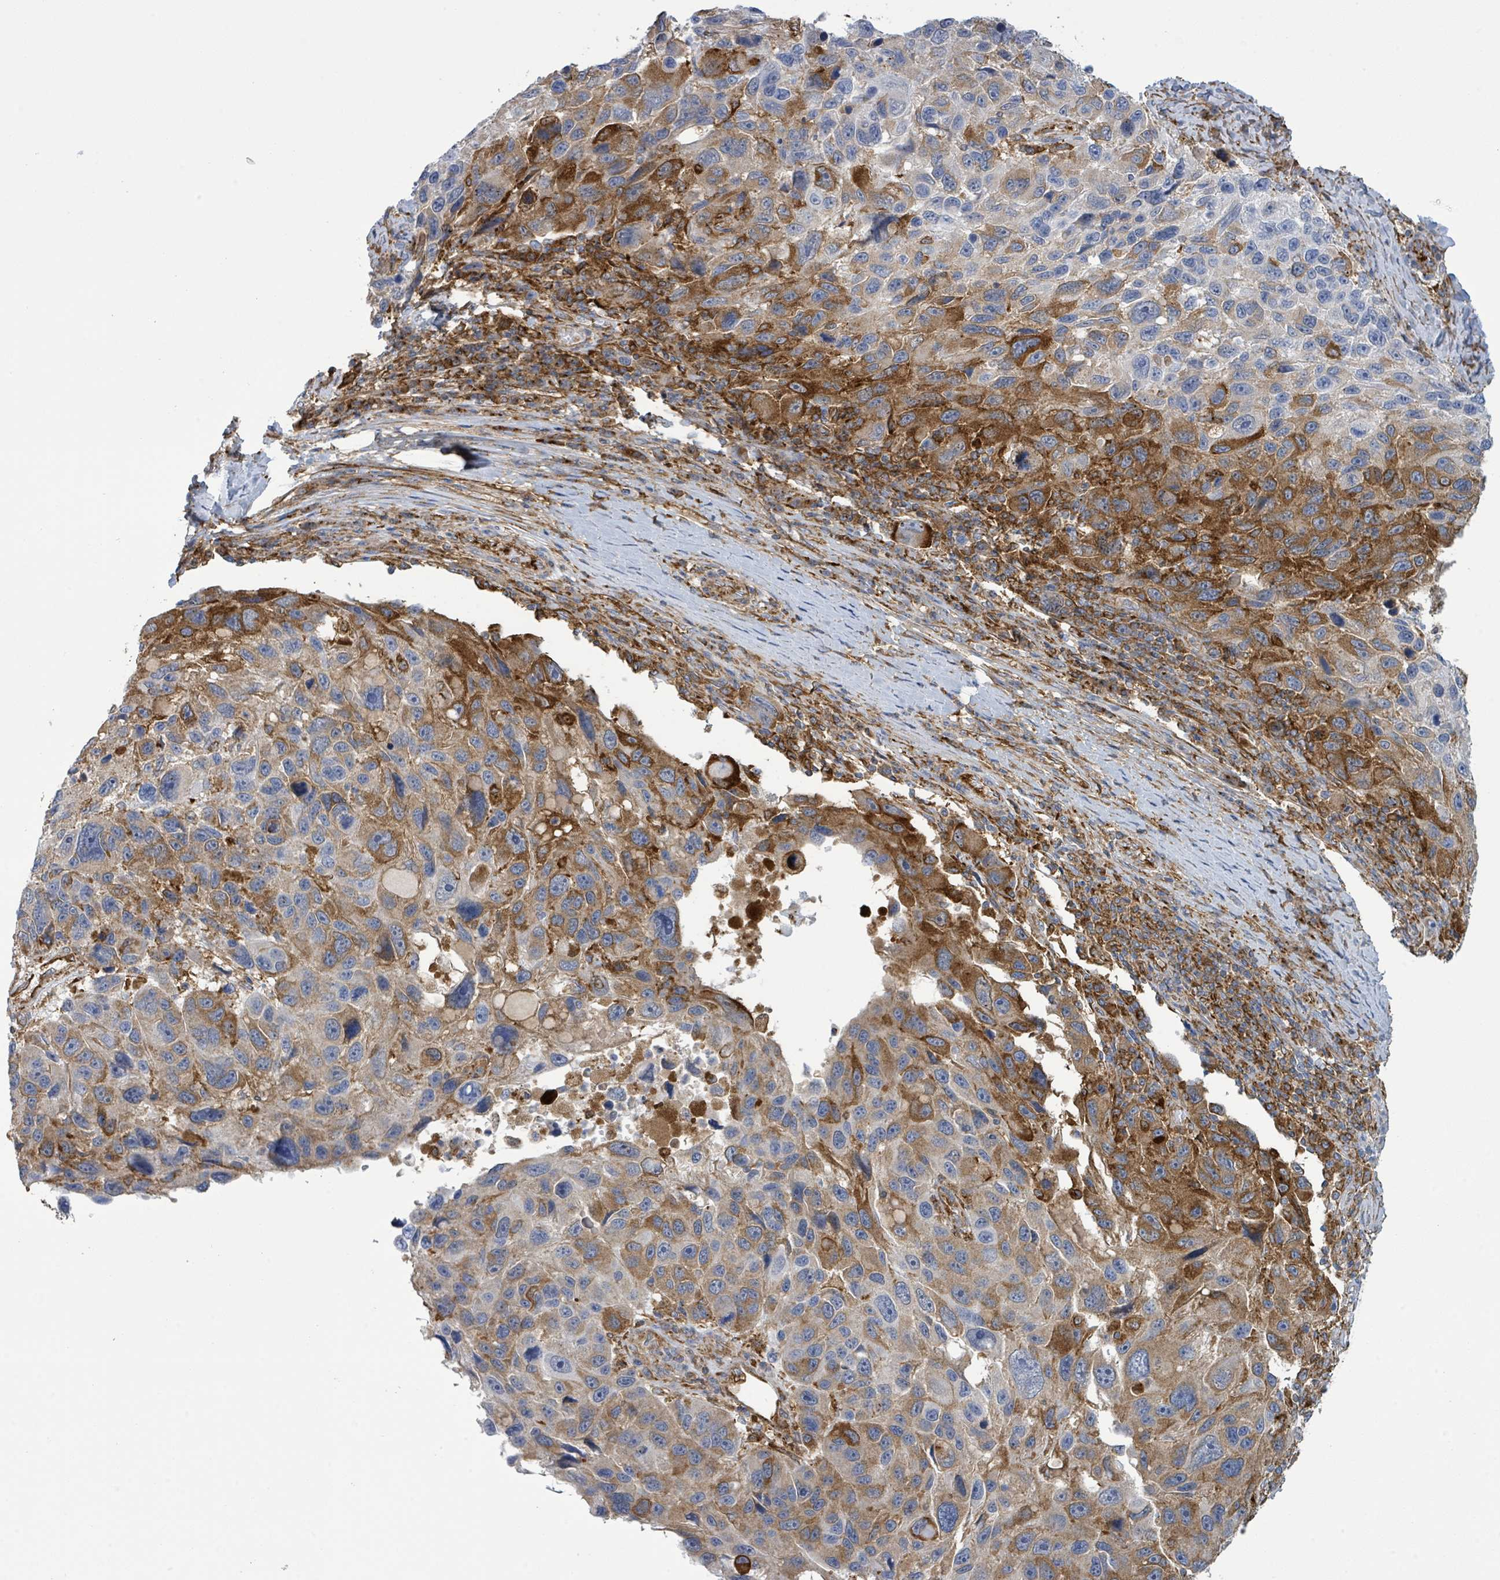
{"staining": {"intensity": "moderate", "quantity": "25%-75%", "location": "cytoplasmic/membranous"}, "tissue": "melanoma", "cell_type": "Tumor cells", "image_type": "cancer", "snomed": [{"axis": "morphology", "description": "Malignant melanoma, NOS"}, {"axis": "topography", "description": "Skin"}], "caption": "Immunohistochemical staining of malignant melanoma shows moderate cytoplasmic/membranous protein staining in approximately 25%-75% of tumor cells.", "gene": "EGFL7", "patient": {"sex": "male", "age": 53}}